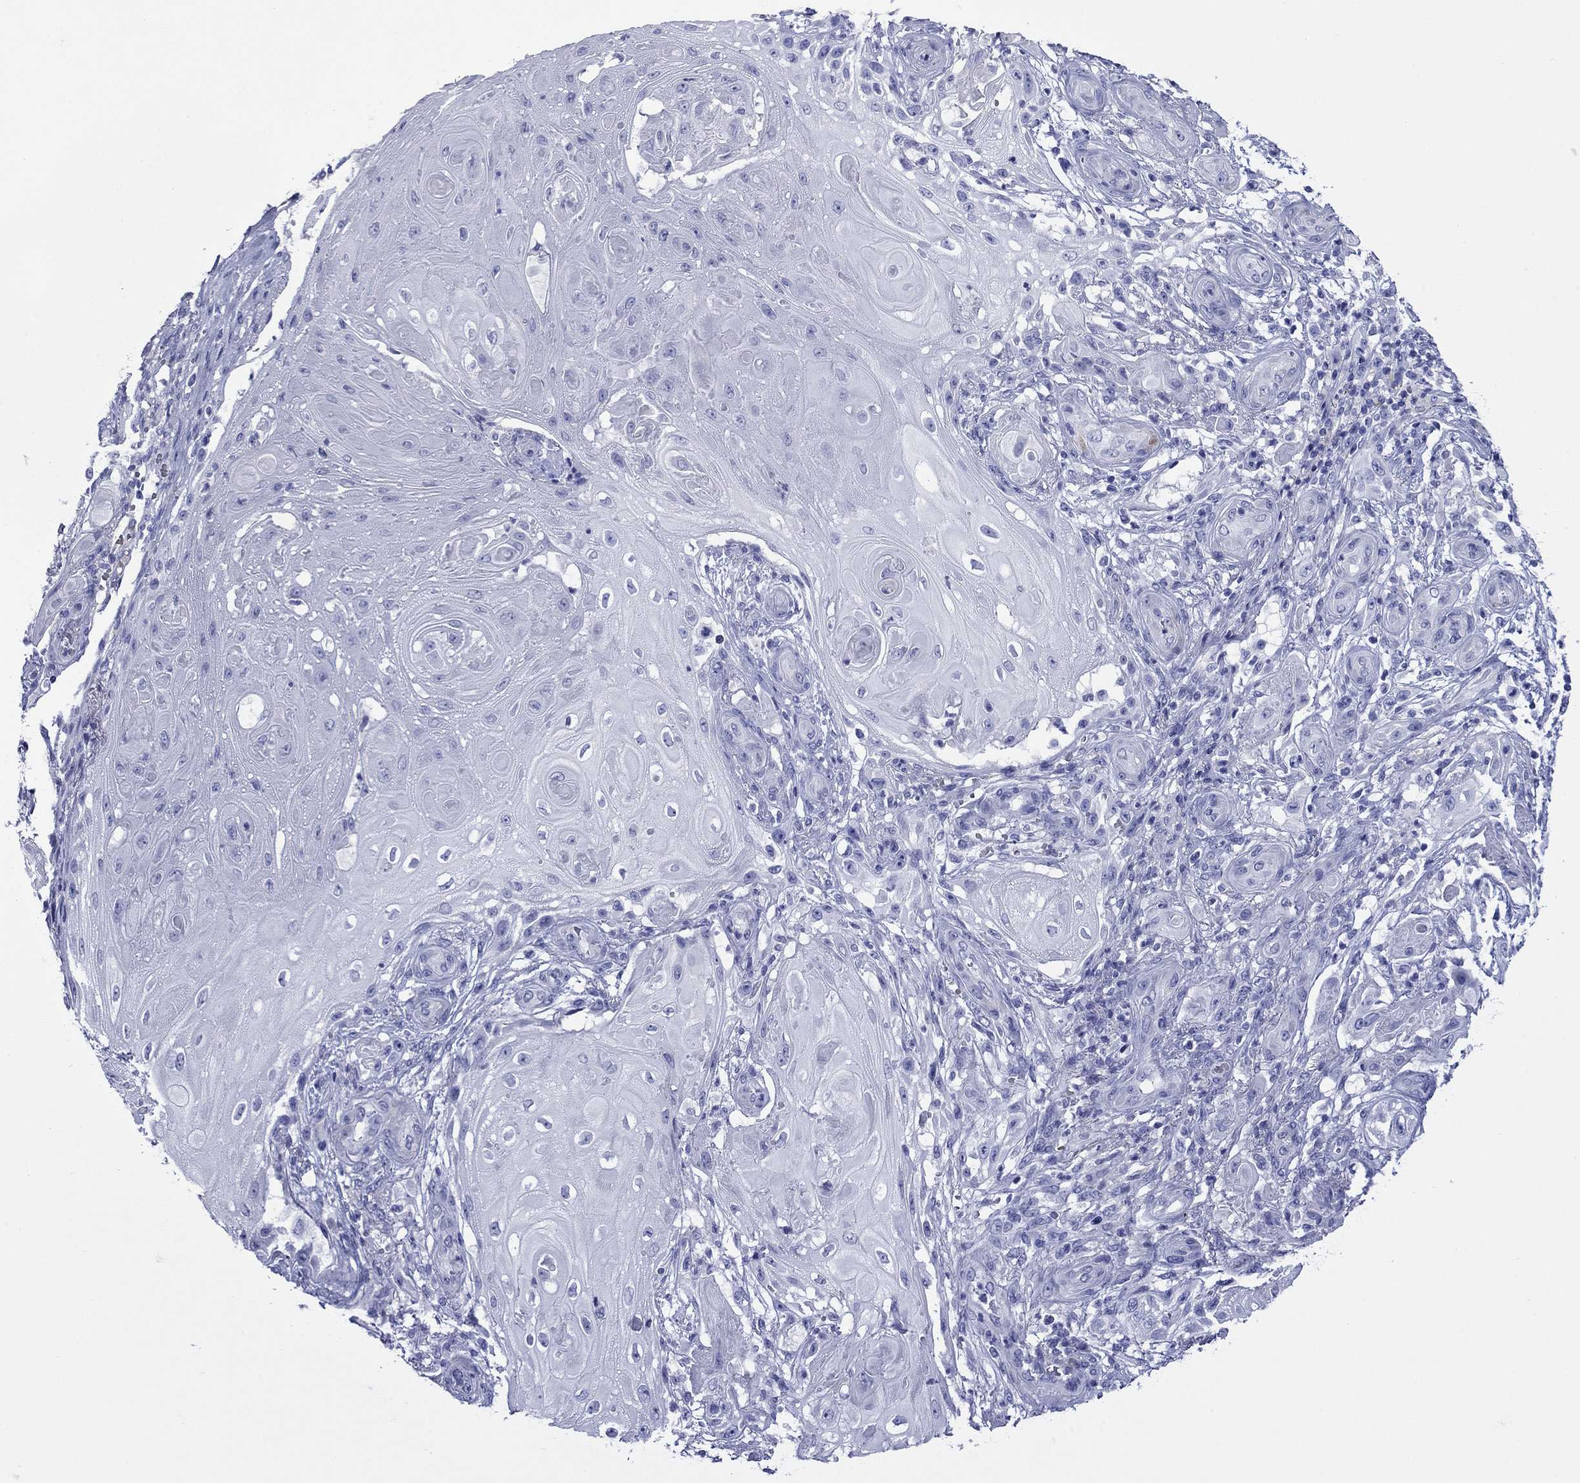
{"staining": {"intensity": "negative", "quantity": "none", "location": "none"}, "tissue": "skin cancer", "cell_type": "Tumor cells", "image_type": "cancer", "snomed": [{"axis": "morphology", "description": "Squamous cell carcinoma, NOS"}, {"axis": "topography", "description": "Skin"}], "caption": "Immunohistochemical staining of human skin squamous cell carcinoma demonstrates no significant expression in tumor cells.", "gene": "ROM1", "patient": {"sex": "male", "age": 62}}